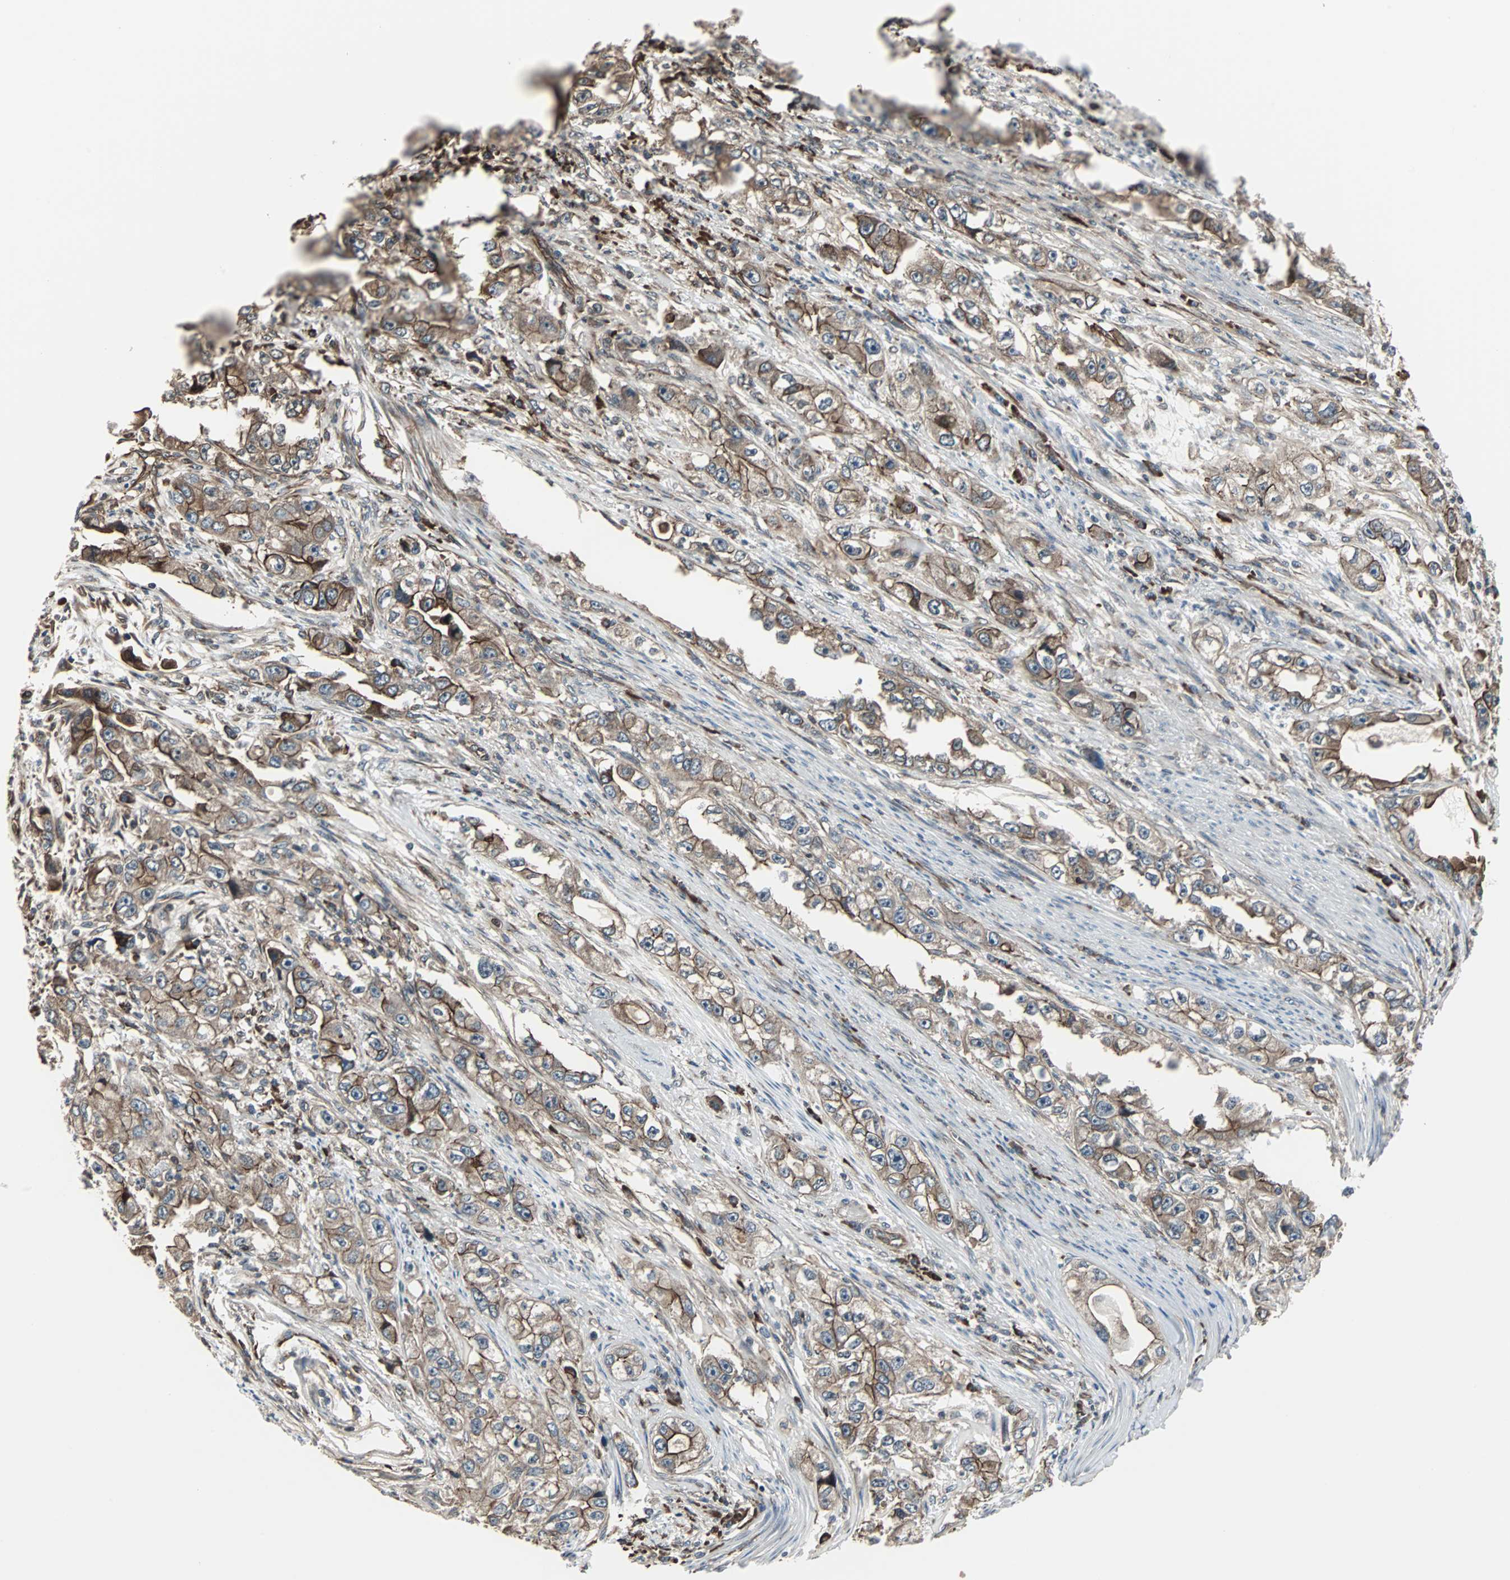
{"staining": {"intensity": "moderate", "quantity": ">75%", "location": "cytoplasmic/membranous"}, "tissue": "stomach cancer", "cell_type": "Tumor cells", "image_type": "cancer", "snomed": [{"axis": "morphology", "description": "Adenocarcinoma, NOS"}, {"axis": "topography", "description": "Stomach, lower"}], "caption": "Immunohistochemistry (IHC) histopathology image of neoplastic tissue: adenocarcinoma (stomach) stained using immunohistochemistry exhibits medium levels of moderate protein expression localized specifically in the cytoplasmic/membranous of tumor cells, appearing as a cytoplasmic/membranous brown color.", "gene": "CHP1", "patient": {"sex": "female", "age": 93}}